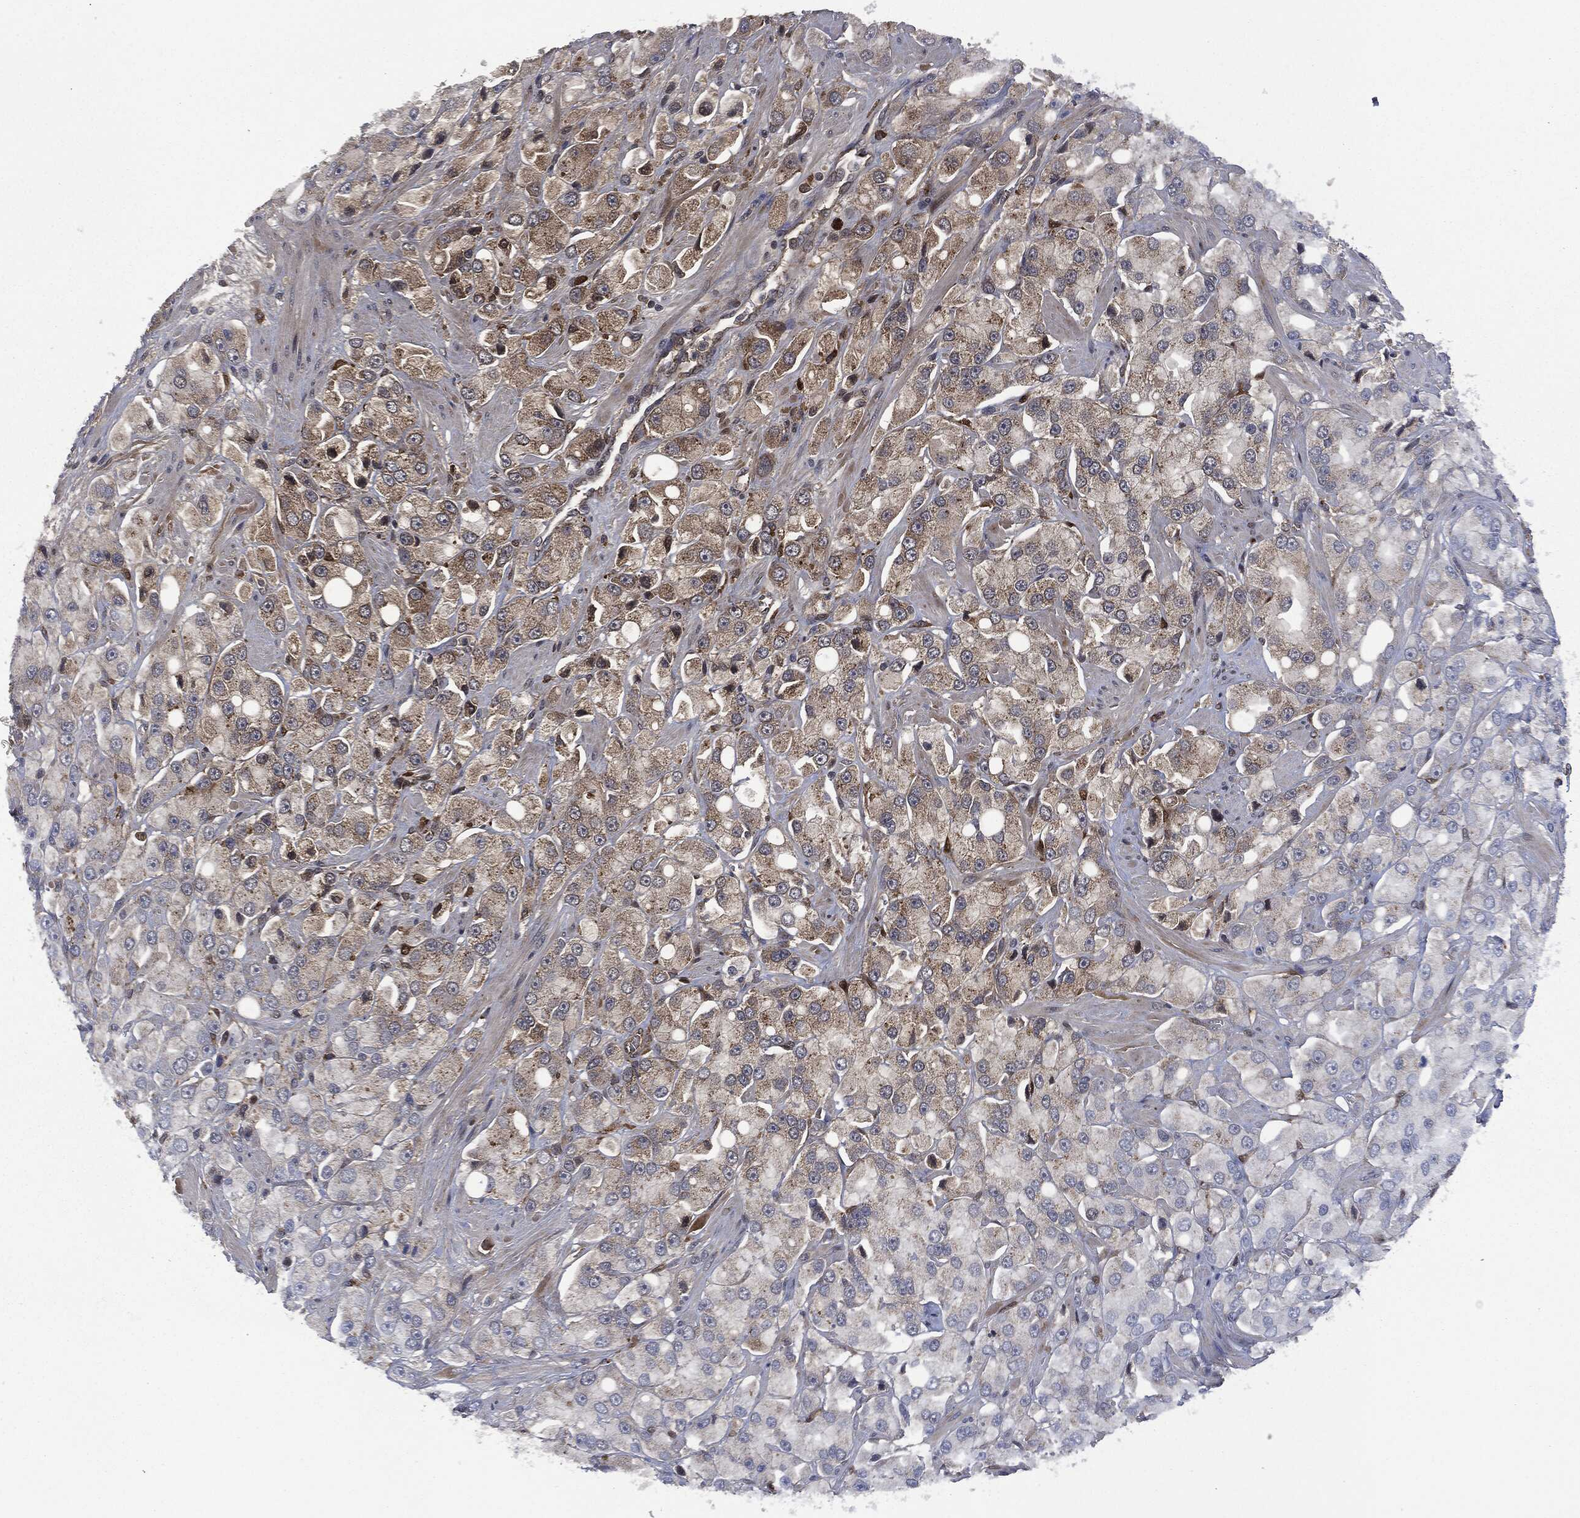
{"staining": {"intensity": "moderate", "quantity": "<25%", "location": "cytoplasmic/membranous"}, "tissue": "prostate cancer", "cell_type": "Tumor cells", "image_type": "cancer", "snomed": [{"axis": "morphology", "description": "Adenocarcinoma, NOS"}, {"axis": "topography", "description": "Prostate and seminal vesicle, NOS"}, {"axis": "topography", "description": "Prostate"}], "caption": "Immunohistochemistry (IHC) staining of prostate adenocarcinoma, which reveals low levels of moderate cytoplasmic/membranous positivity in about <25% of tumor cells indicating moderate cytoplasmic/membranous protein staining. The staining was performed using DAB (brown) for protein detection and nuclei were counterstained in hematoxylin (blue).", "gene": "CRABP2", "patient": {"sex": "male", "age": 64}}